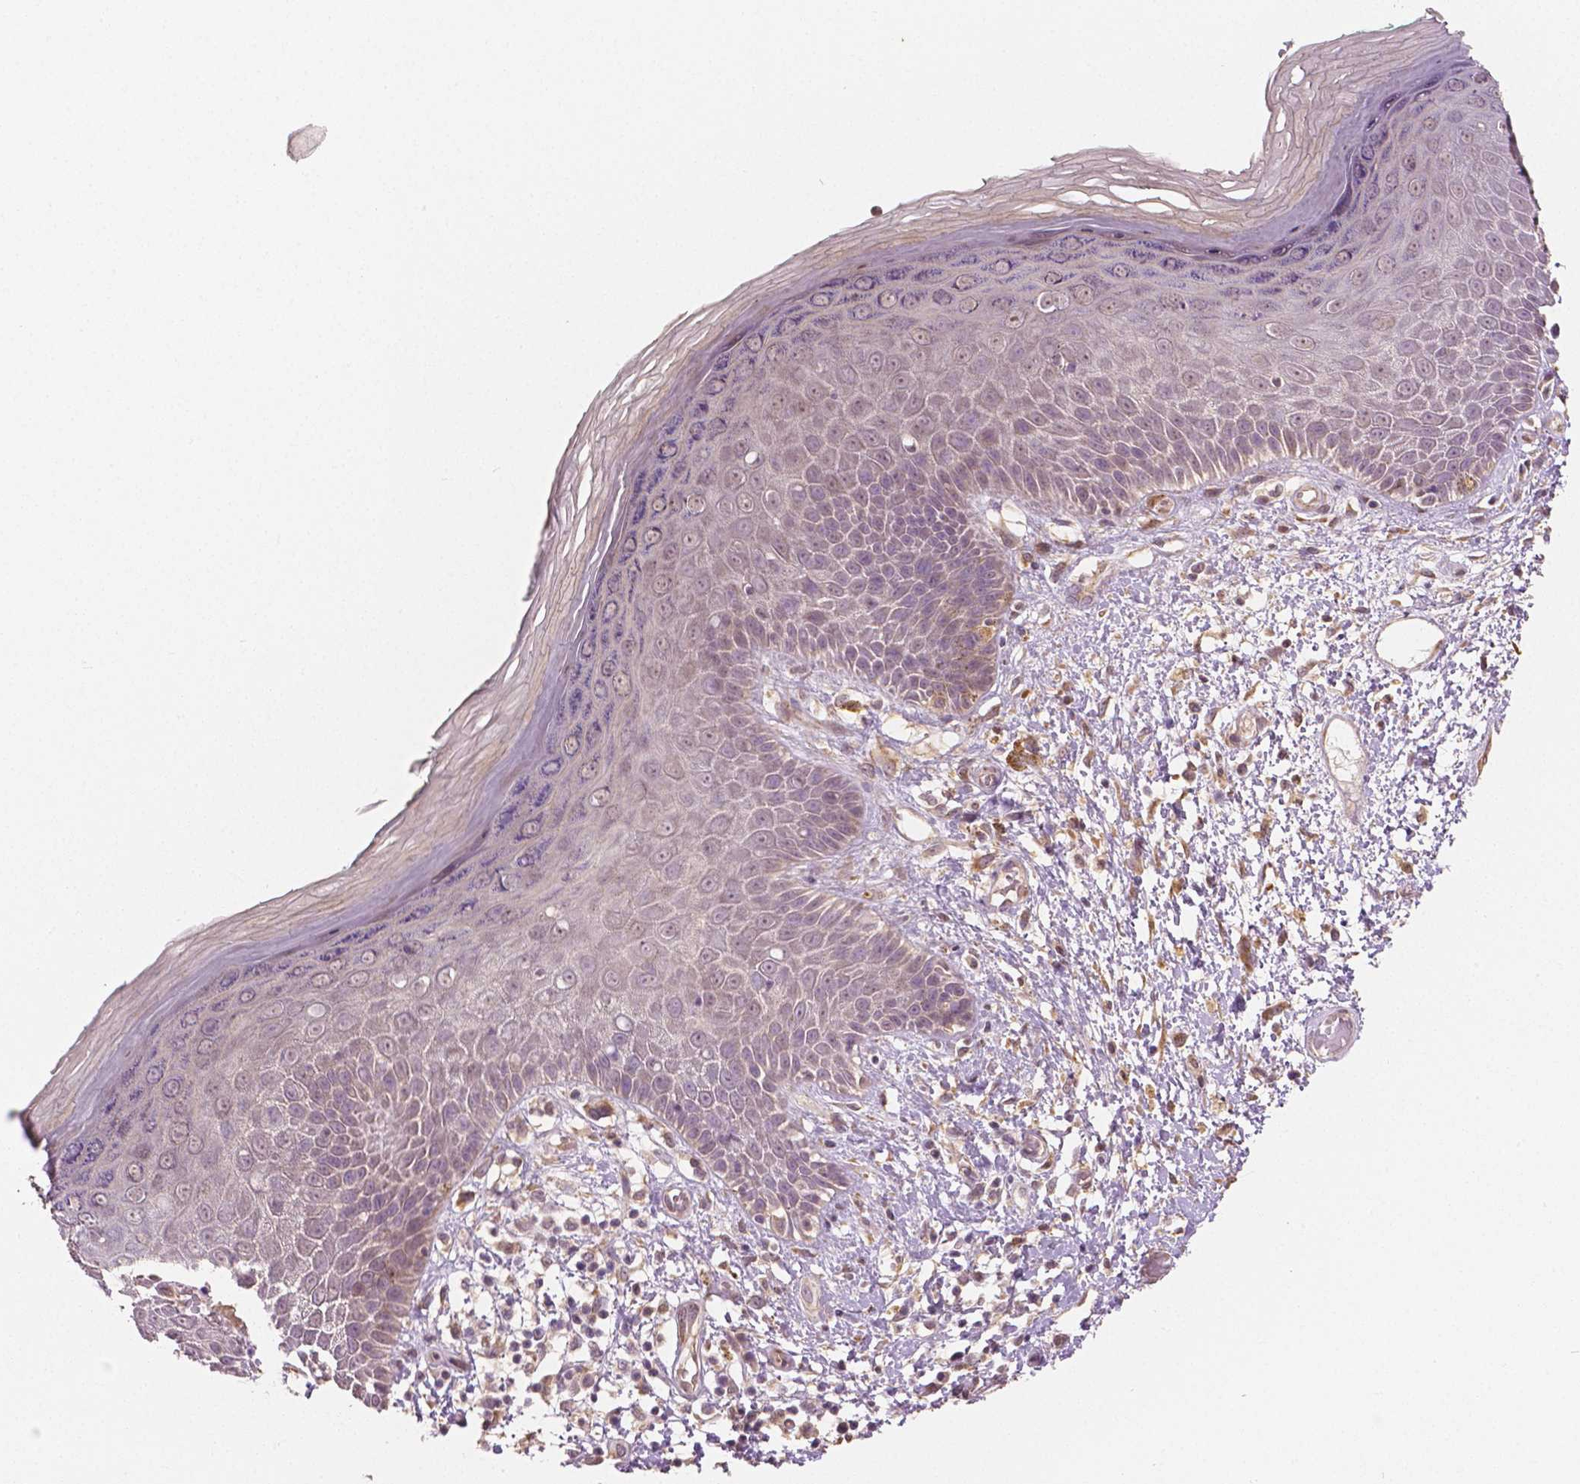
{"staining": {"intensity": "weak", "quantity": "<25%", "location": "nuclear"}, "tissue": "skin", "cell_type": "Epidermal cells", "image_type": "normal", "snomed": [{"axis": "morphology", "description": "Normal tissue, NOS"}, {"axis": "topography", "description": "Anal"}, {"axis": "topography", "description": "Peripheral nerve tissue"}], "caption": "Epidermal cells are negative for protein expression in unremarkable human skin. Brightfield microscopy of IHC stained with DAB (brown) and hematoxylin (blue), captured at high magnification.", "gene": "CLBA1", "patient": {"sex": "male", "age": 78}}